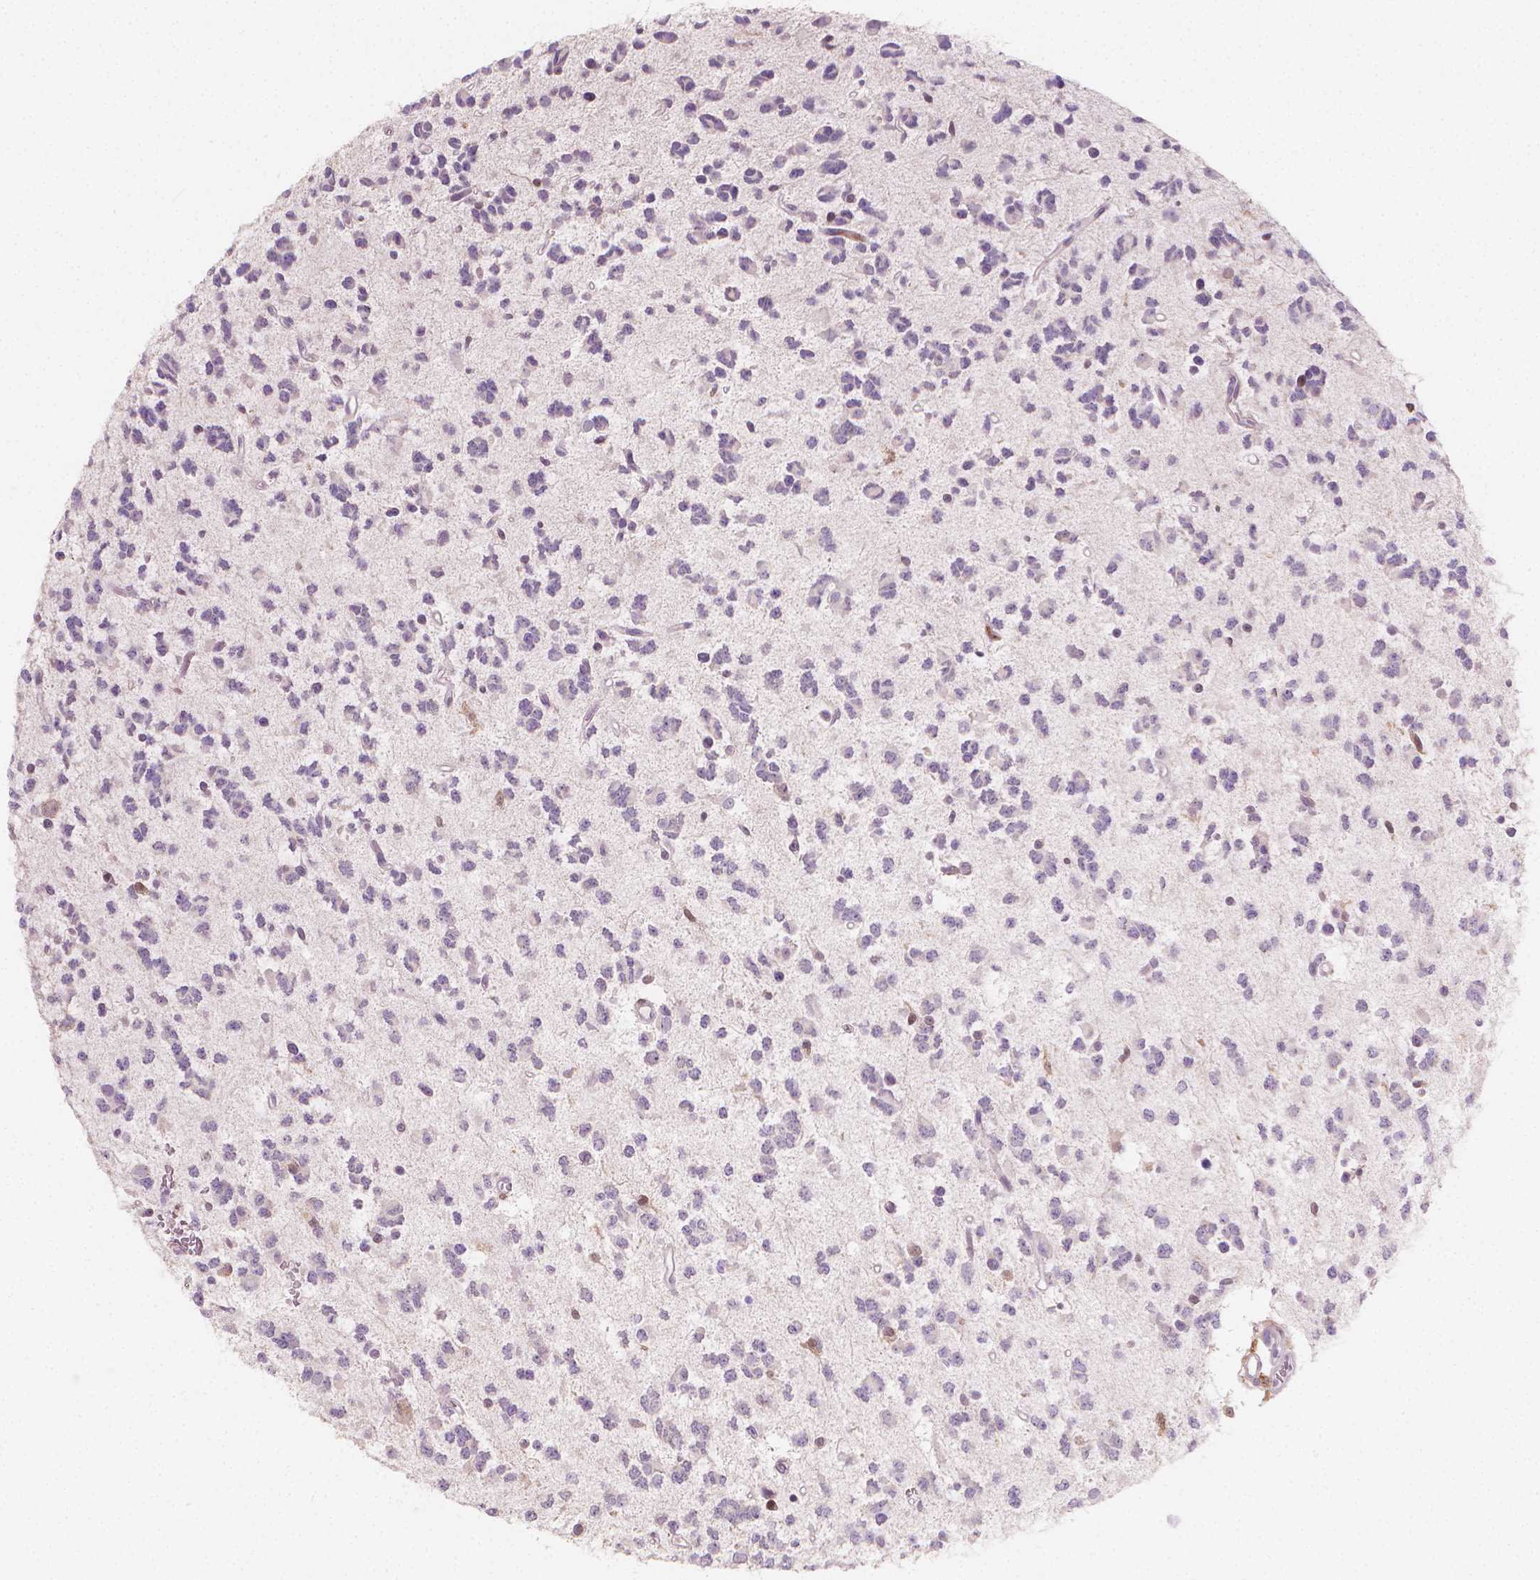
{"staining": {"intensity": "negative", "quantity": "none", "location": "none"}, "tissue": "glioma", "cell_type": "Tumor cells", "image_type": "cancer", "snomed": [{"axis": "morphology", "description": "Glioma, malignant, Low grade"}, {"axis": "topography", "description": "Brain"}], "caption": "Malignant glioma (low-grade) was stained to show a protein in brown. There is no significant expression in tumor cells.", "gene": "TNFAIP2", "patient": {"sex": "female", "age": 45}}